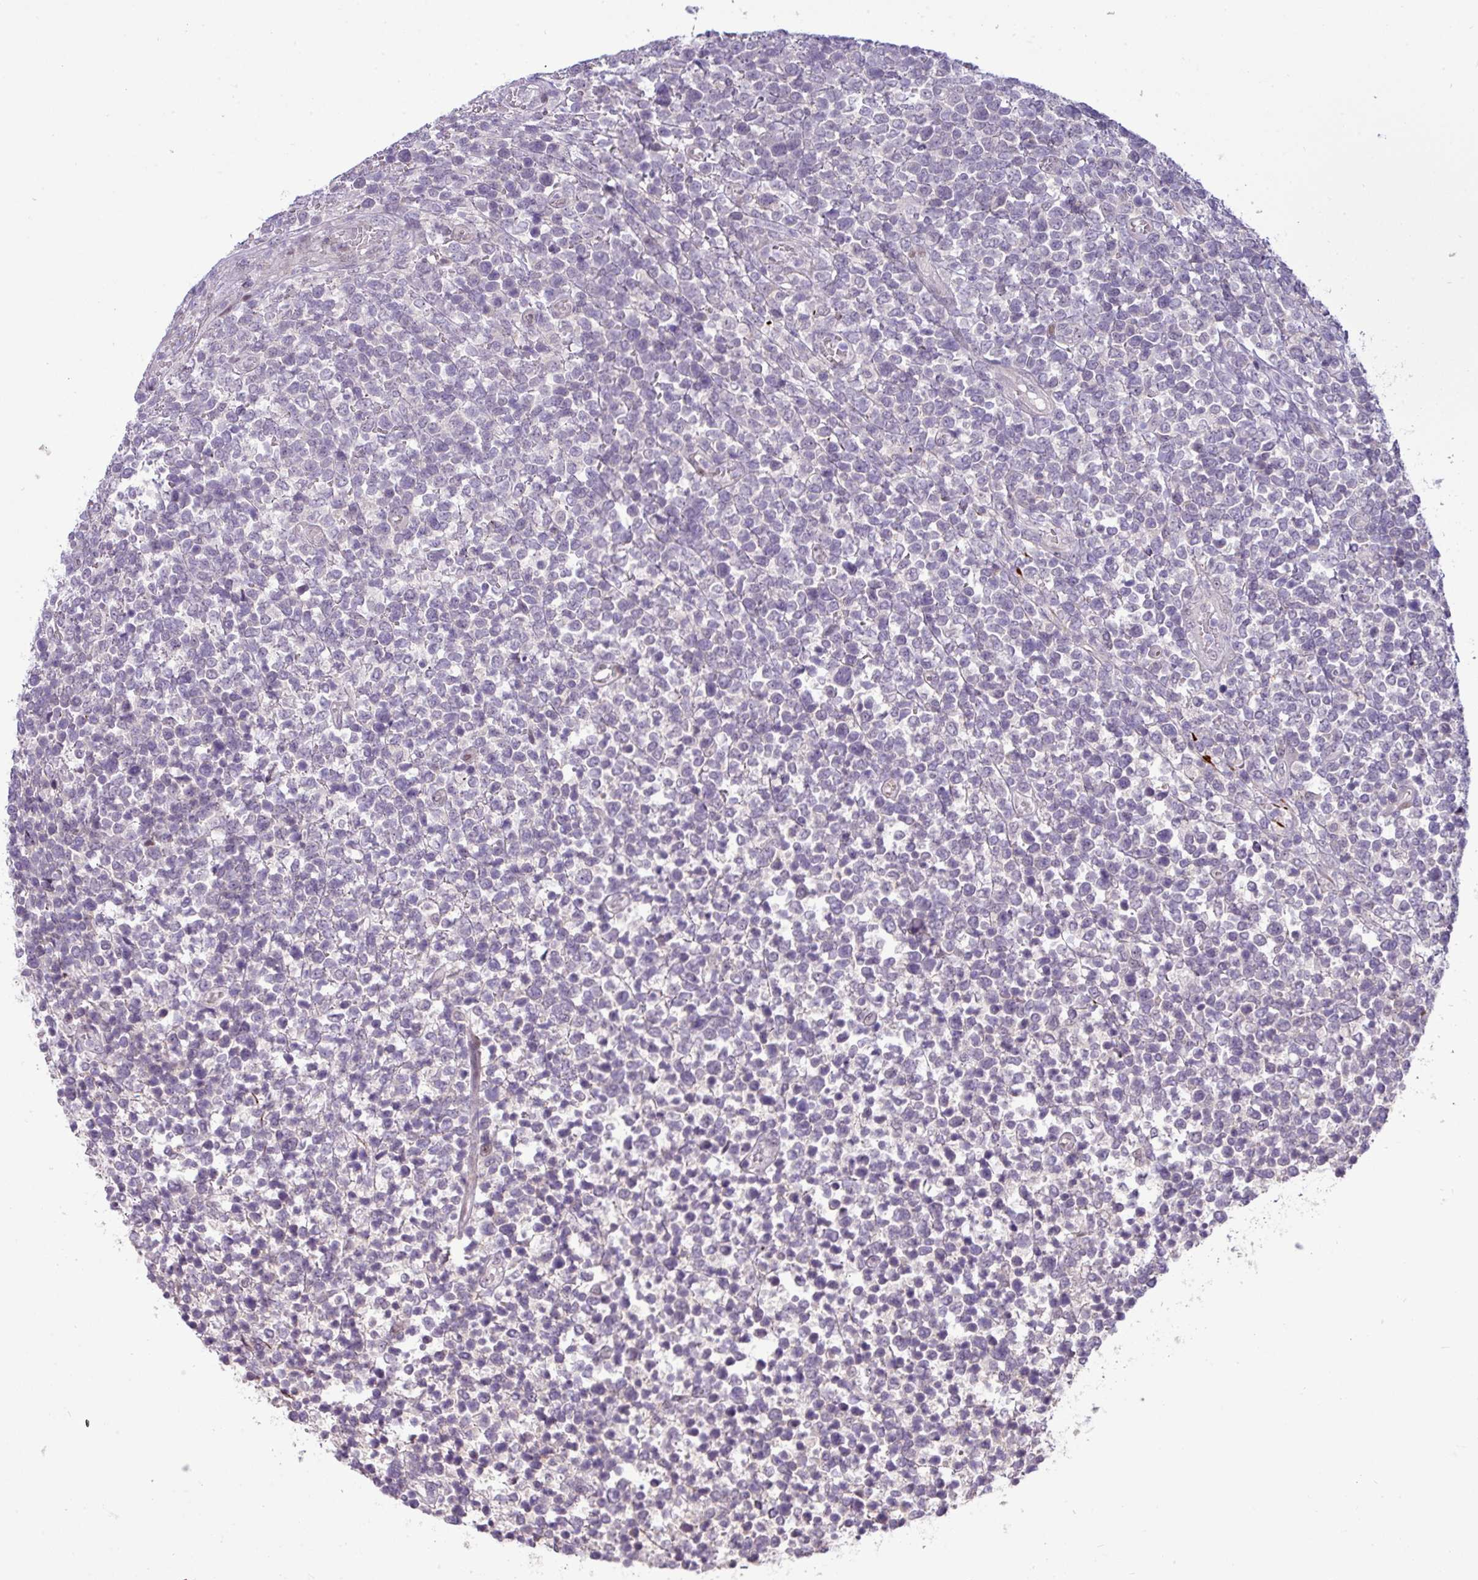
{"staining": {"intensity": "negative", "quantity": "none", "location": "none"}, "tissue": "lymphoma", "cell_type": "Tumor cells", "image_type": "cancer", "snomed": [{"axis": "morphology", "description": "Malignant lymphoma, non-Hodgkin's type, High grade"}, {"axis": "topography", "description": "Soft tissue"}], "caption": "This is an immunohistochemistry (IHC) photomicrograph of human high-grade malignant lymphoma, non-Hodgkin's type. There is no positivity in tumor cells.", "gene": "RIPPLY1", "patient": {"sex": "female", "age": 56}}